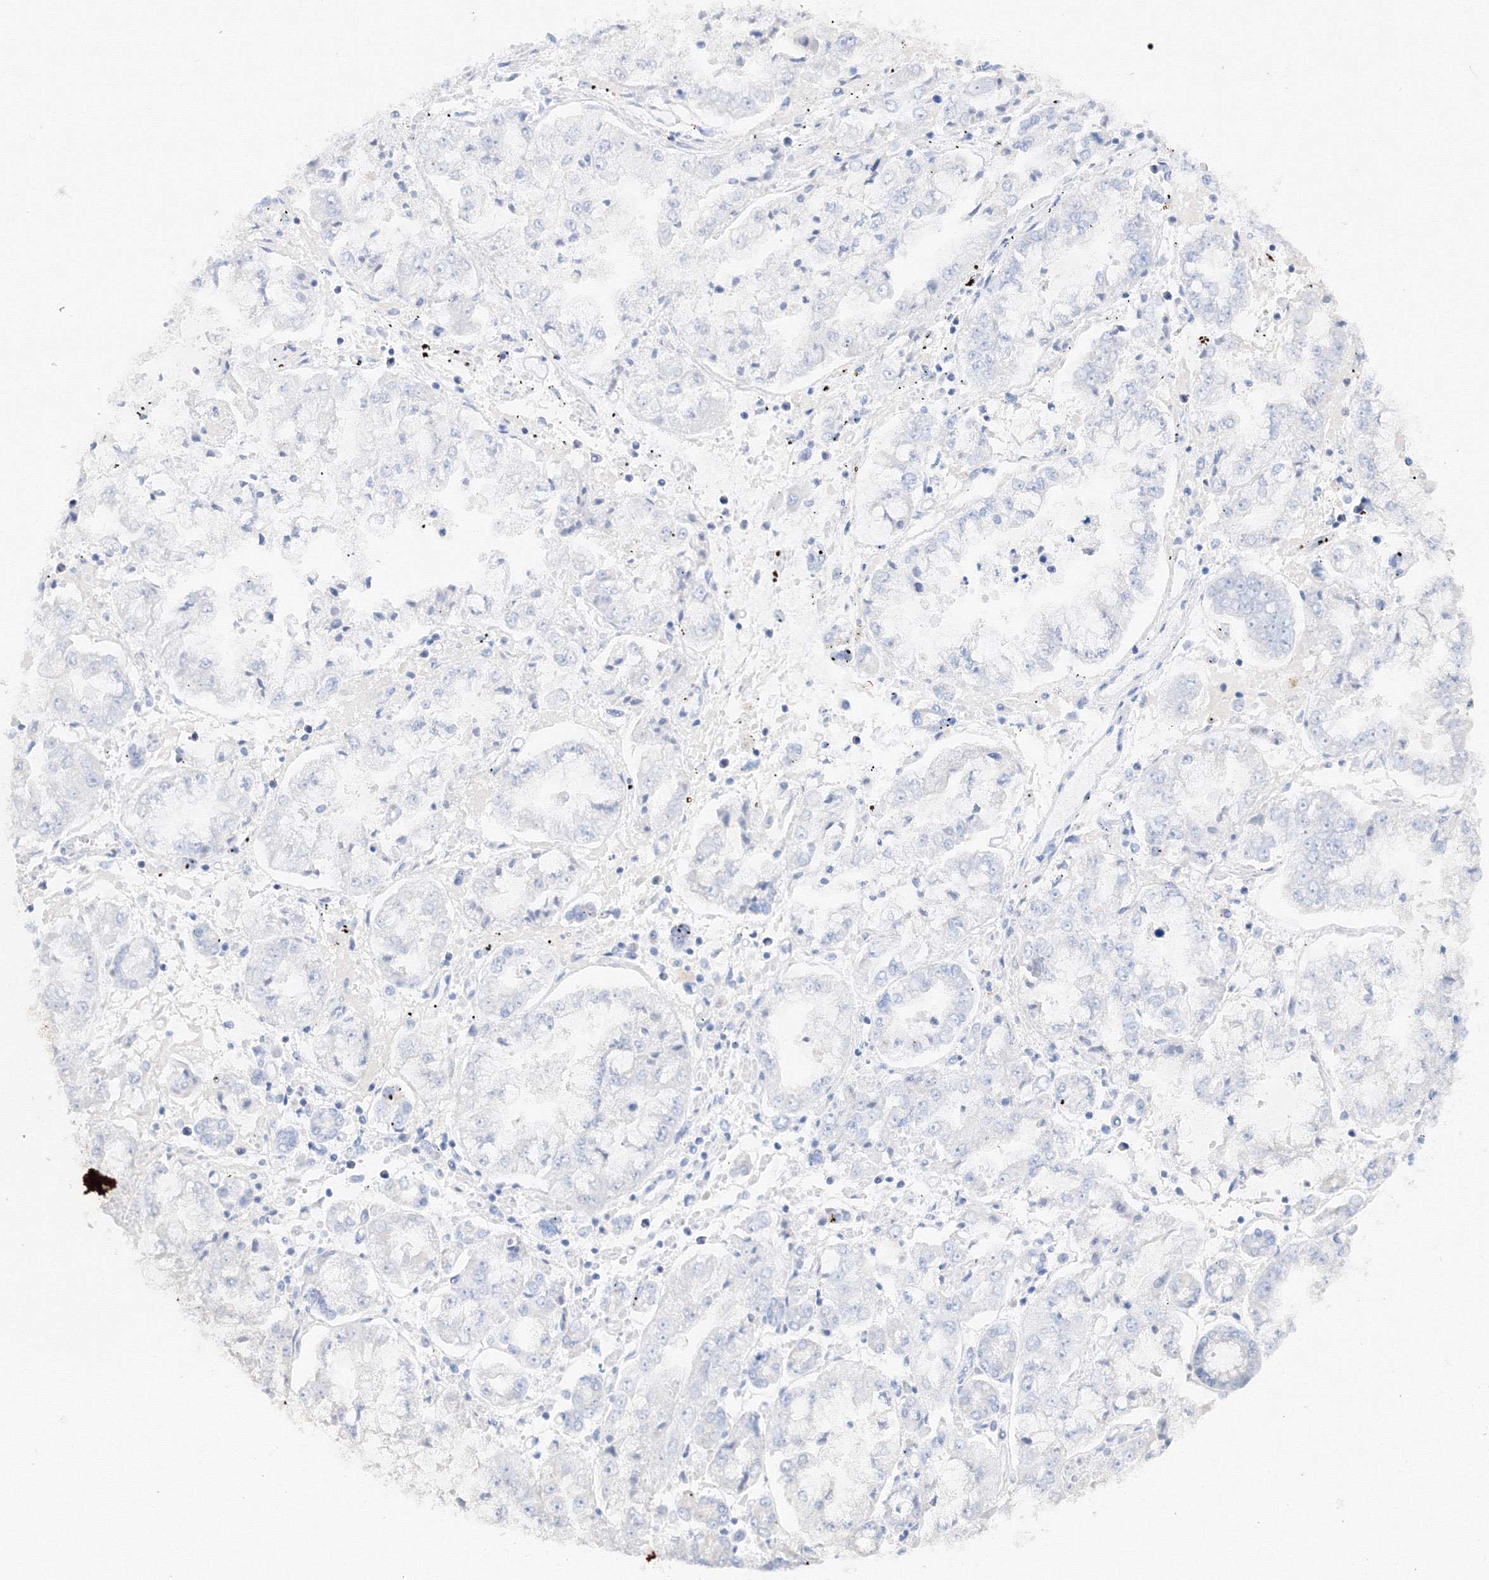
{"staining": {"intensity": "negative", "quantity": "none", "location": "none"}, "tissue": "stomach cancer", "cell_type": "Tumor cells", "image_type": "cancer", "snomed": [{"axis": "morphology", "description": "Adenocarcinoma, NOS"}, {"axis": "topography", "description": "Stomach"}], "caption": "An immunohistochemistry photomicrograph of stomach cancer (adenocarcinoma) is shown. There is no staining in tumor cells of stomach cancer (adenocarcinoma).", "gene": "TAMM41", "patient": {"sex": "male", "age": 76}}